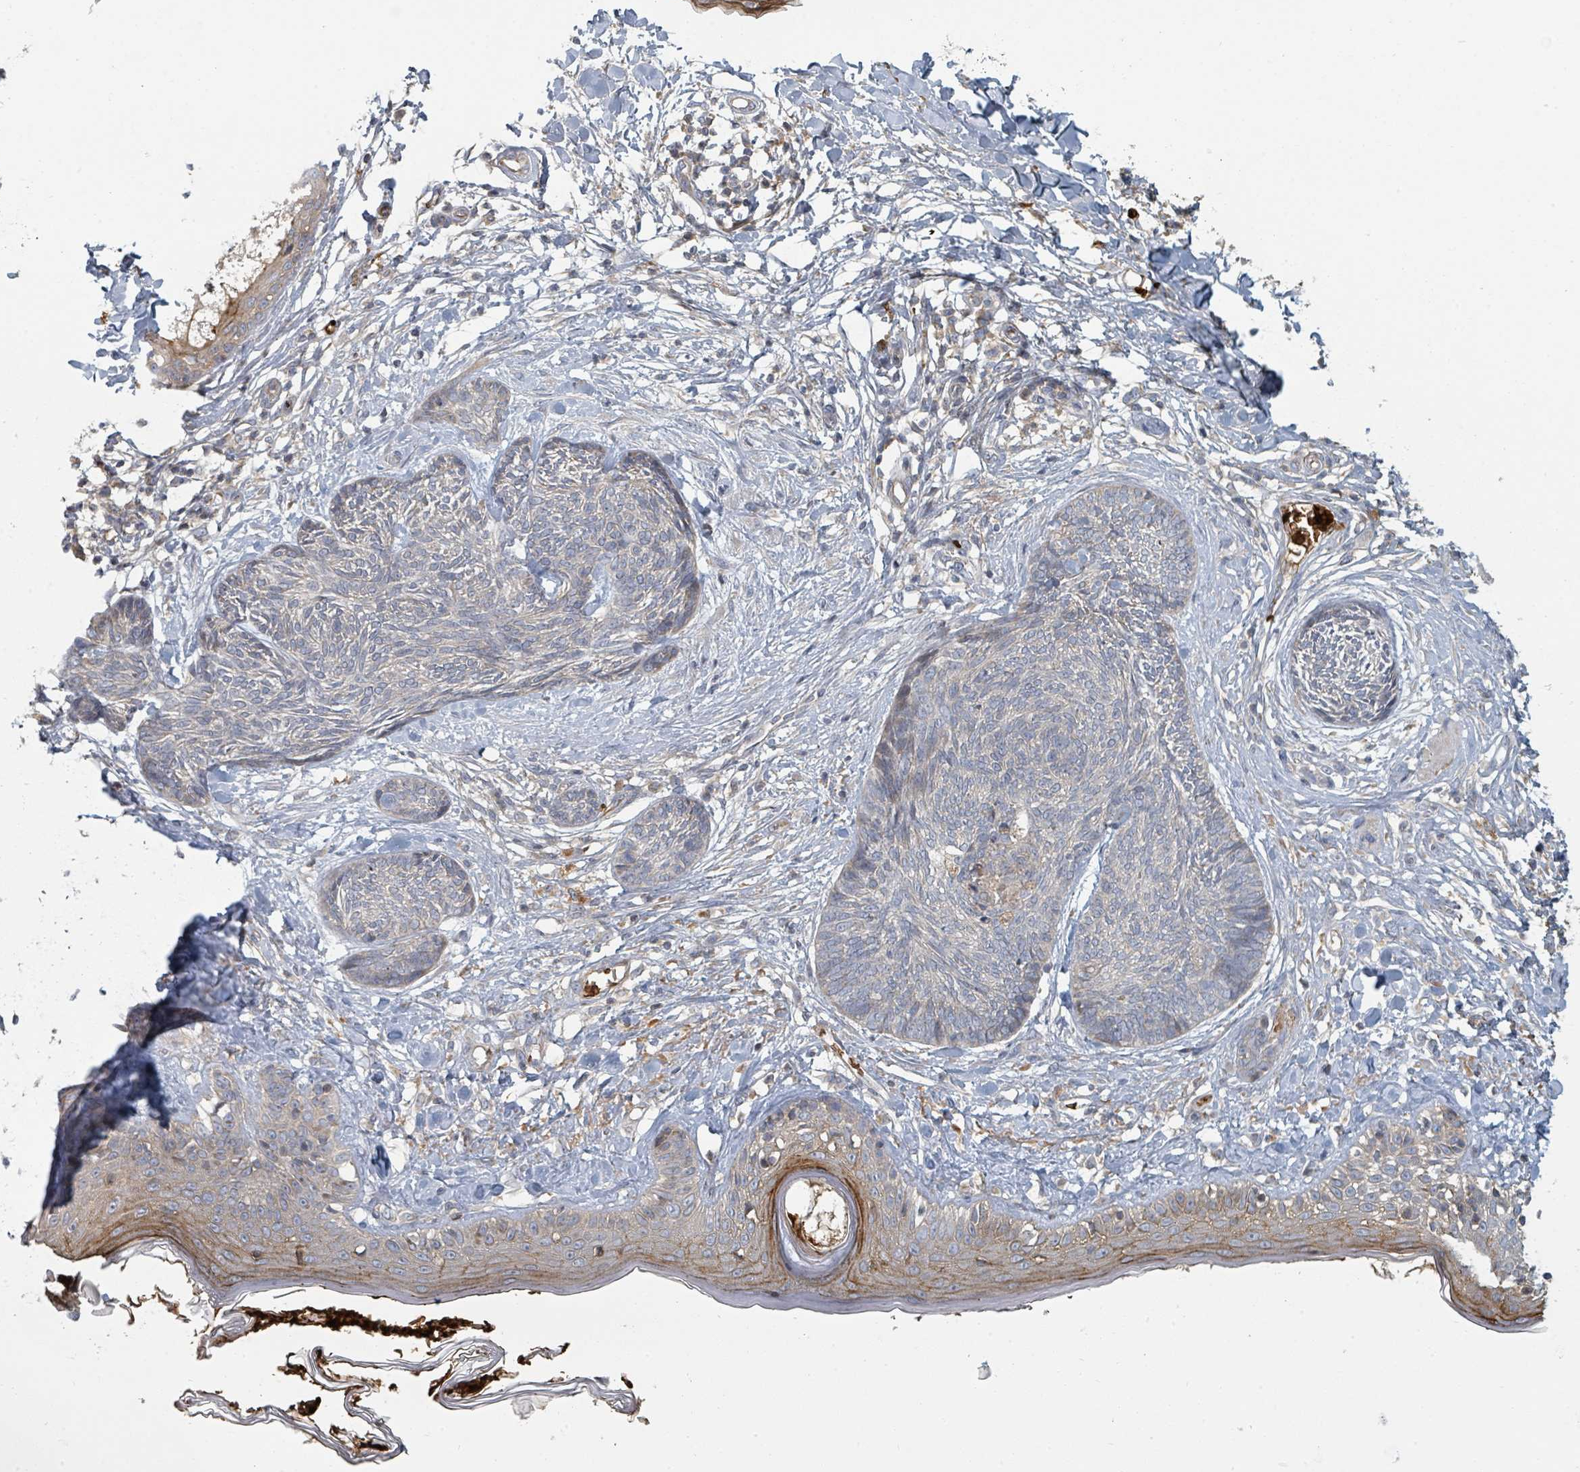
{"staining": {"intensity": "negative", "quantity": "none", "location": "none"}, "tissue": "skin cancer", "cell_type": "Tumor cells", "image_type": "cancer", "snomed": [{"axis": "morphology", "description": "Basal cell carcinoma"}, {"axis": "topography", "description": "Skin"}], "caption": "The immunohistochemistry image has no significant expression in tumor cells of basal cell carcinoma (skin) tissue.", "gene": "TRPC4AP", "patient": {"sex": "male", "age": 73}}